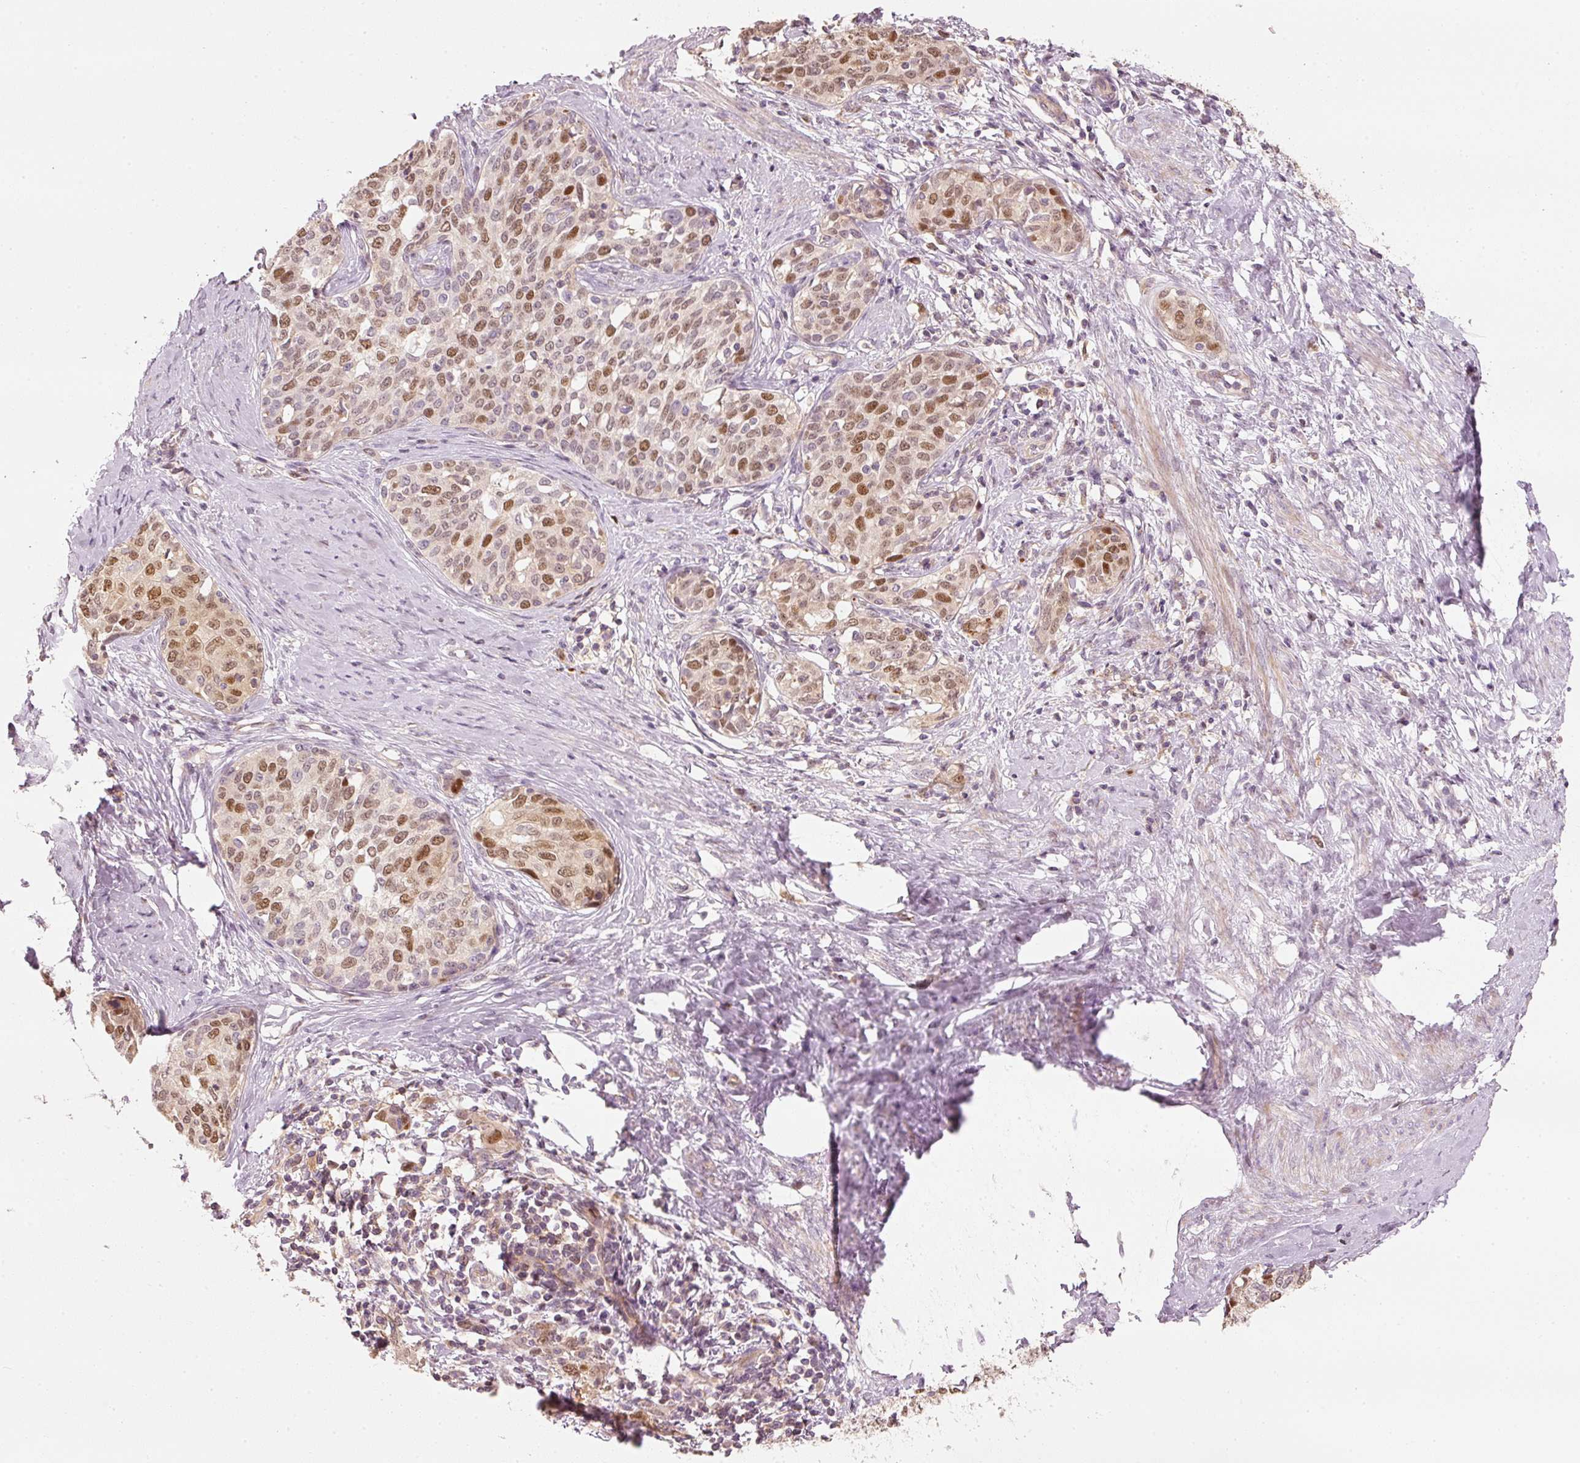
{"staining": {"intensity": "moderate", "quantity": ">75%", "location": "nuclear"}, "tissue": "cervical cancer", "cell_type": "Tumor cells", "image_type": "cancer", "snomed": [{"axis": "morphology", "description": "Squamous cell carcinoma, NOS"}, {"axis": "morphology", "description": "Adenocarcinoma, NOS"}, {"axis": "topography", "description": "Cervix"}], "caption": "The photomicrograph displays staining of adenocarcinoma (cervical), revealing moderate nuclear protein positivity (brown color) within tumor cells.", "gene": "TREX2", "patient": {"sex": "female", "age": 52}}